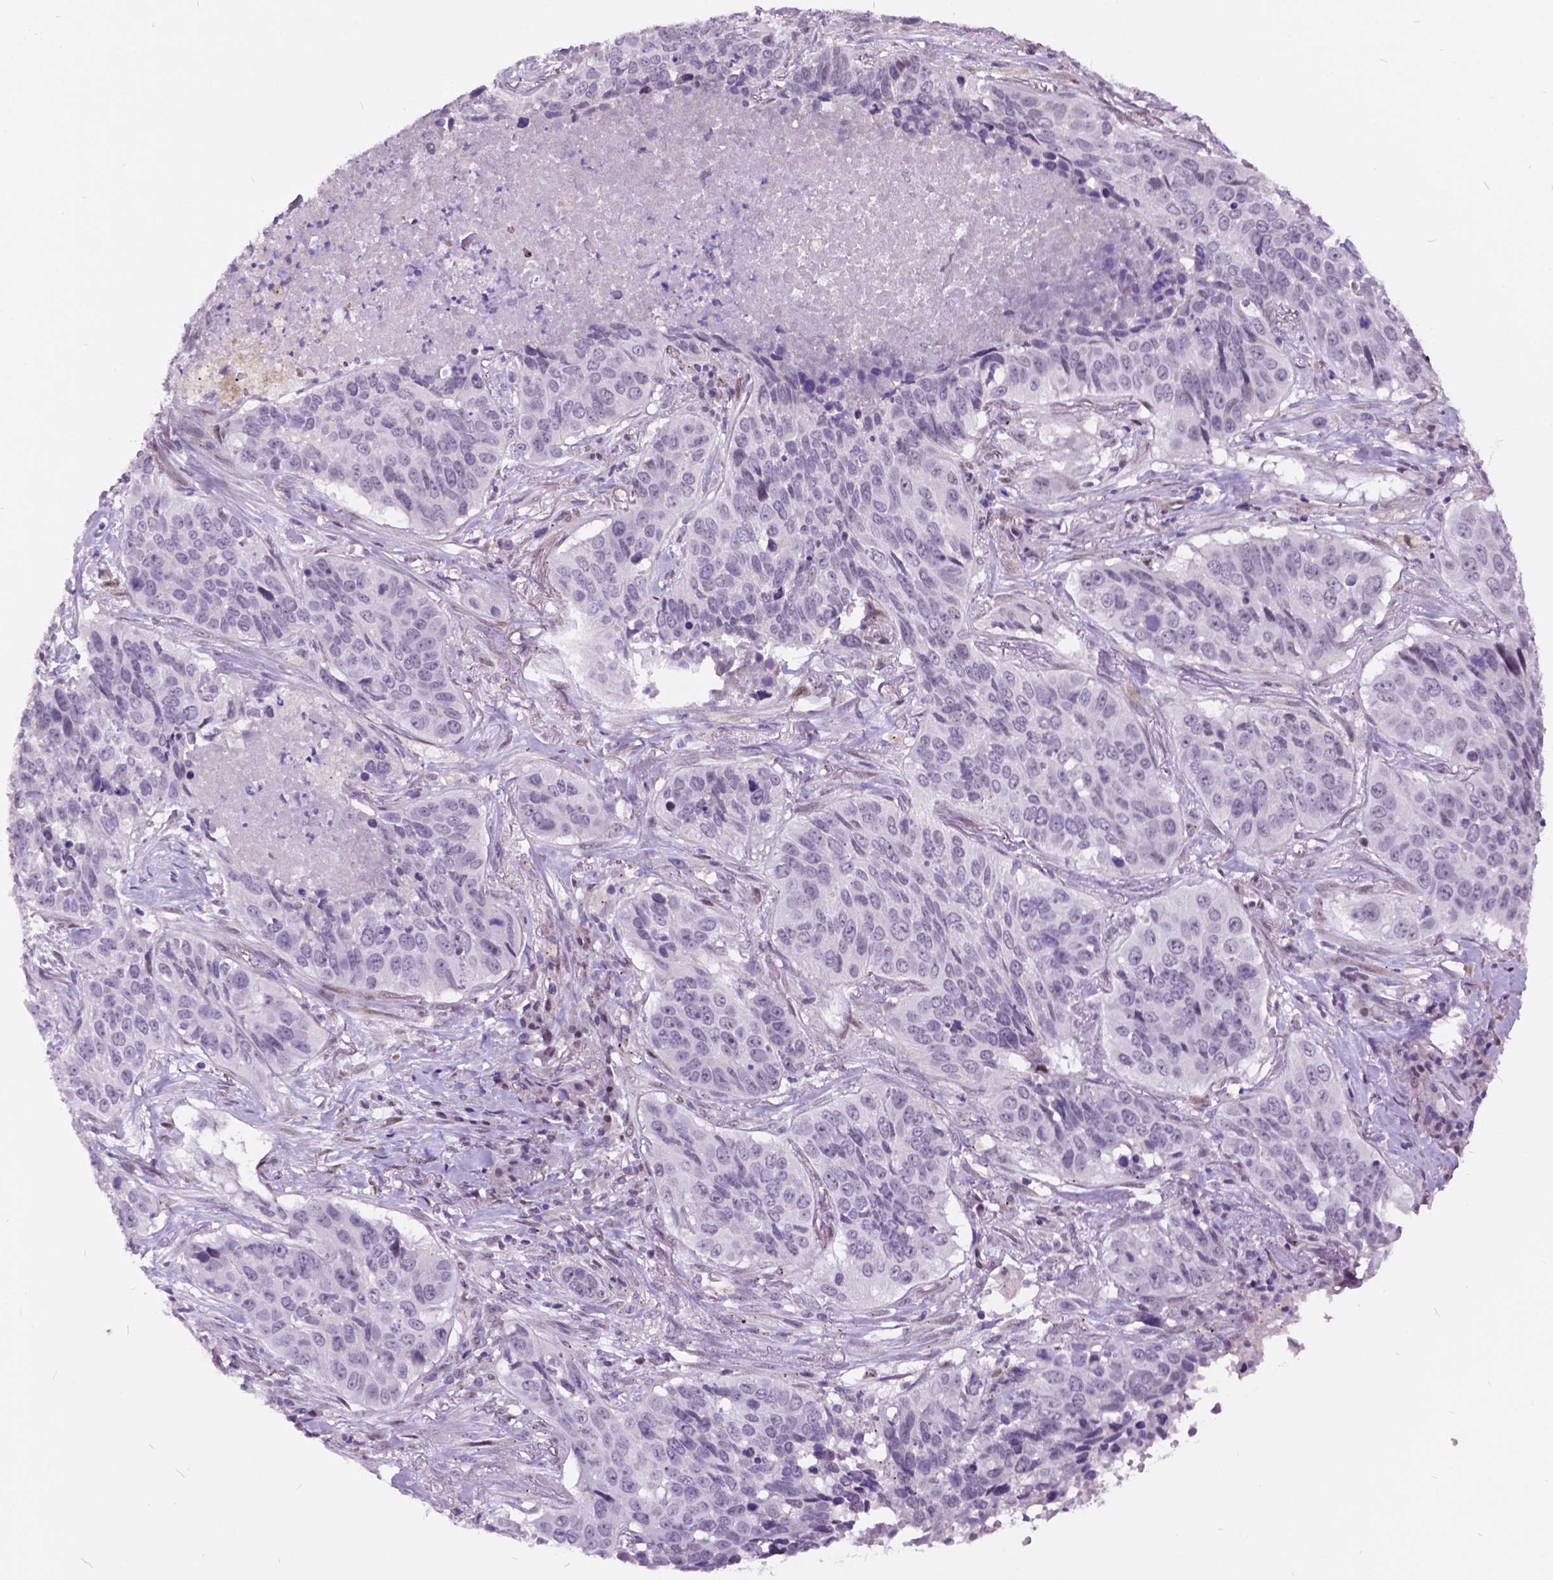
{"staining": {"intensity": "negative", "quantity": "none", "location": "none"}, "tissue": "lung cancer", "cell_type": "Tumor cells", "image_type": "cancer", "snomed": [{"axis": "morphology", "description": "Normal tissue, NOS"}, {"axis": "morphology", "description": "Squamous cell carcinoma, NOS"}, {"axis": "topography", "description": "Bronchus"}, {"axis": "topography", "description": "Lung"}], "caption": "Lung cancer was stained to show a protein in brown. There is no significant staining in tumor cells. (DAB (3,3'-diaminobenzidine) IHC visualized using brightfield microscopy, high magnification).", "gene": "DPF3", "patient": {"sex": "male", "age": 64}}